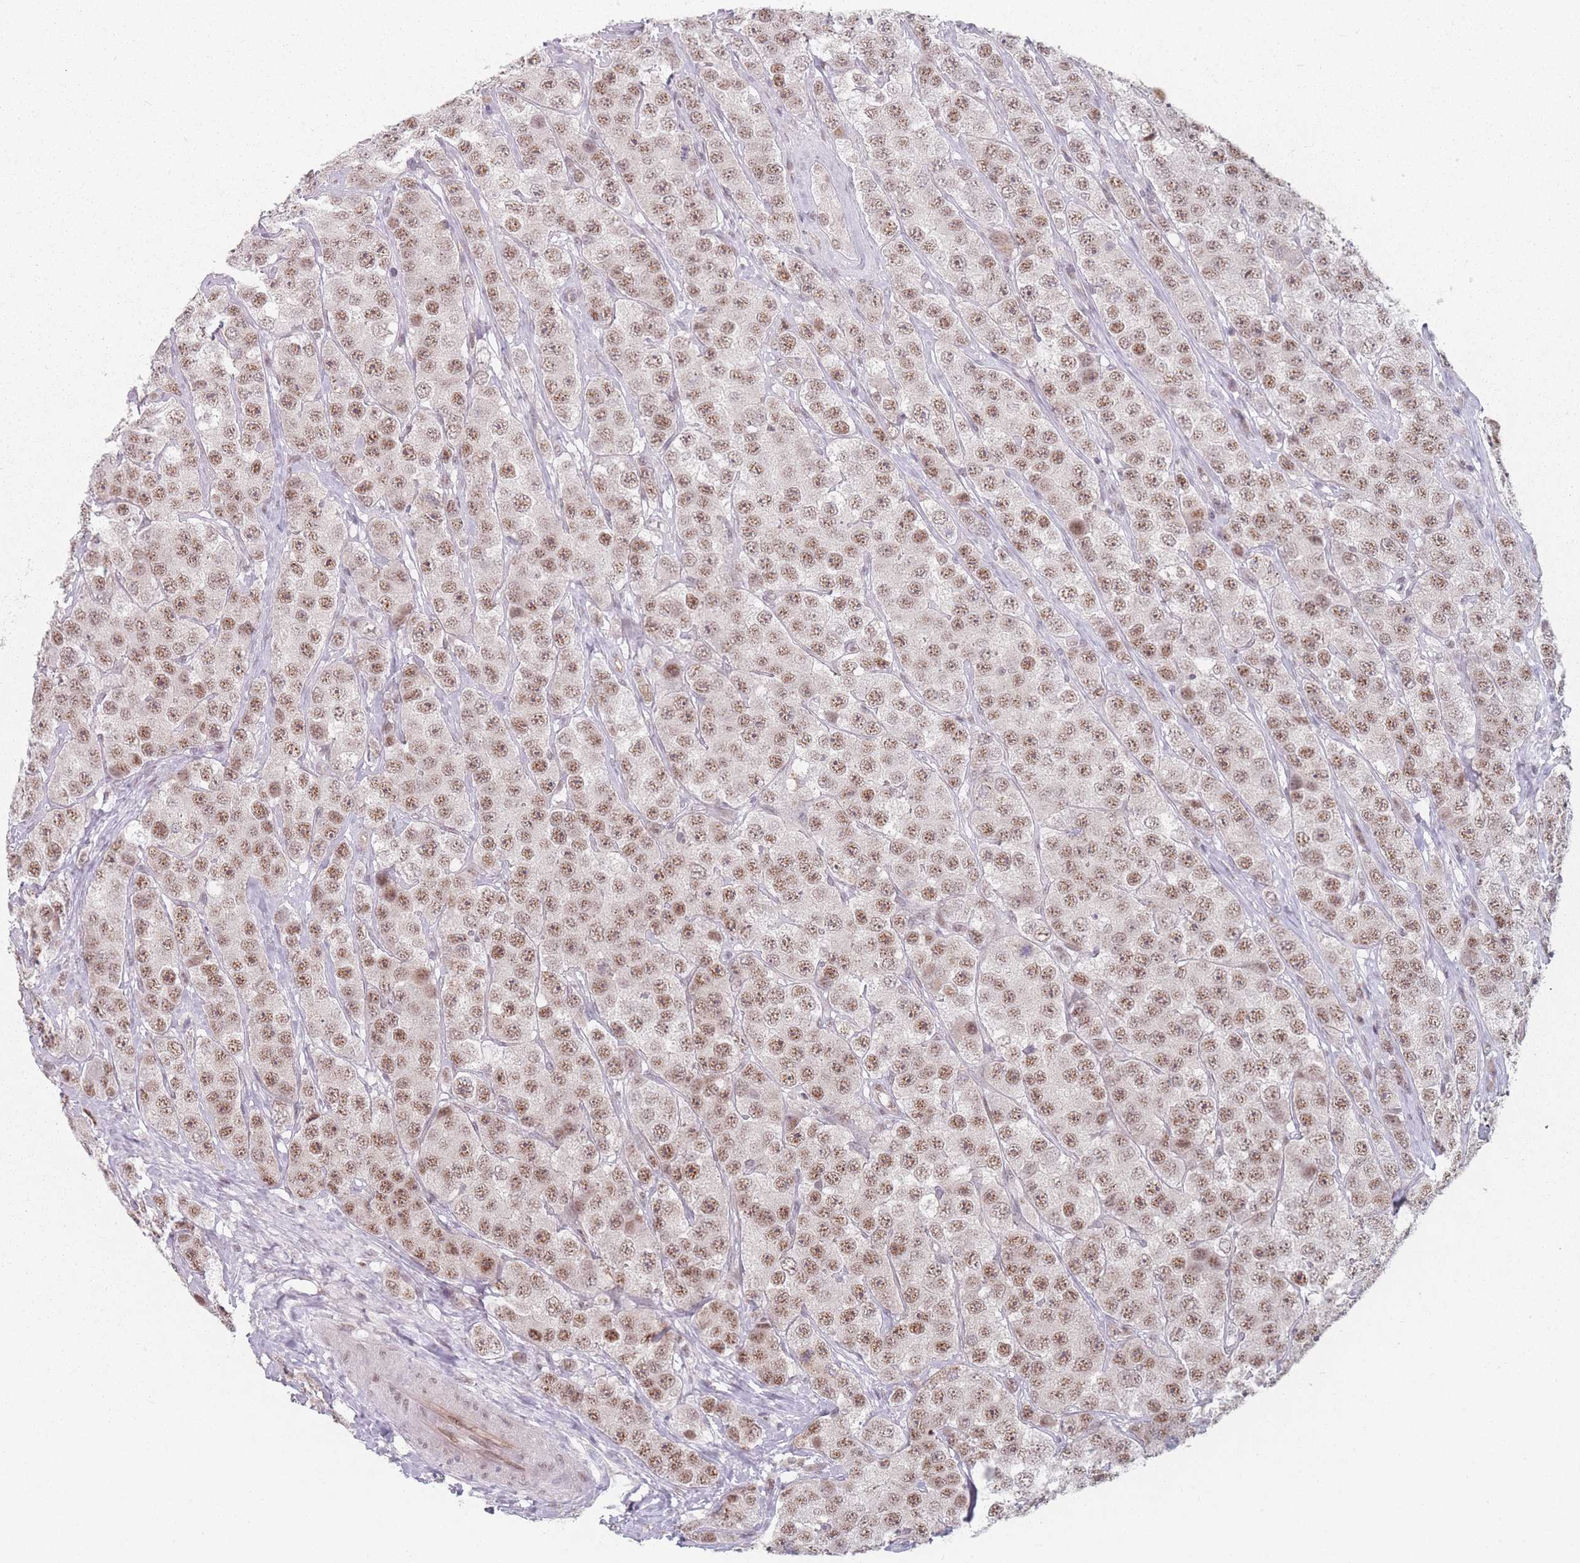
{"staining": {"intensity": "moderate", "quantity": ">75%", "location": "nuclear"}, "tissue": "testis cancer", "cell_type": "Tumor cells", "image_type": "cancer", "snomed": [{"axis": "morphology", "description": "Seminoma, NOS"}, {"axis": "topography", "description": "Testis"}], "caption": "Testis cancer (seminoma) stained for a protein (brown) exhibits moderate nuclear positive staining in about >75% of tumor cells.", "gene": "ZC3H14", "patient": {"sex": "male", "age": 28}}